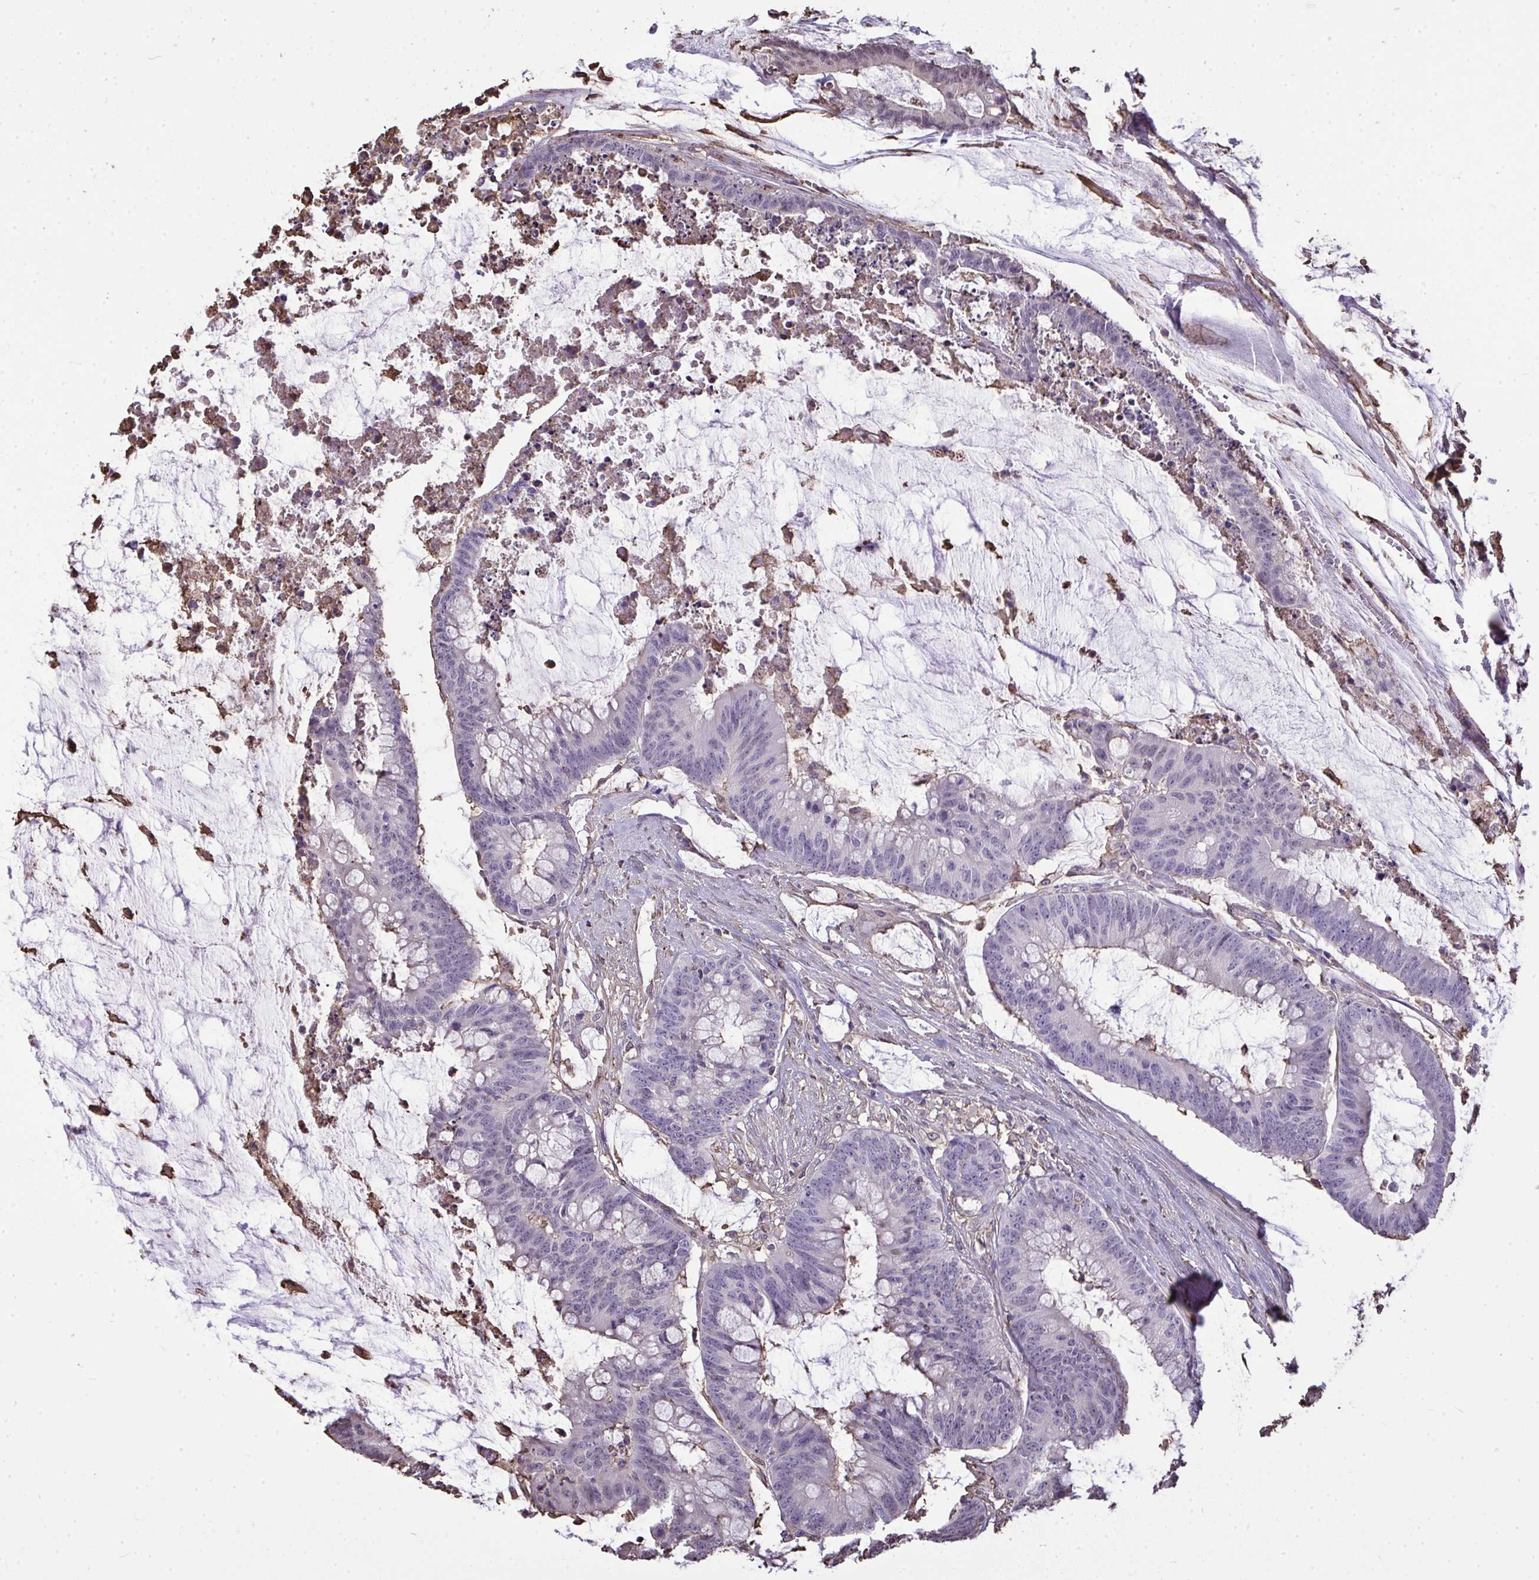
{"staining": {"intensity": "negative", "quantity": "none", "location": "none"}, "tissue": "colorectal cancer", "cell_type": "Tumor cells", "image_type": "cancer", "snomed": [{"axis": "morphology", "description": "Adenocarcinoma, NOS"}, {"axis": "topography", "description": "Colon"}], "caption": "Colorectal cancer (adenocarcinoma) was stained to show a protein in brown. There is no significant expression in tumor cells. (Stains: DAB immunohistochemistry with hematoxylin counter stain, Microscopy: brightfield microscopy at high magnification).", "gene": "ANXA5", "patient": {"sex": "male", "age": 62}}